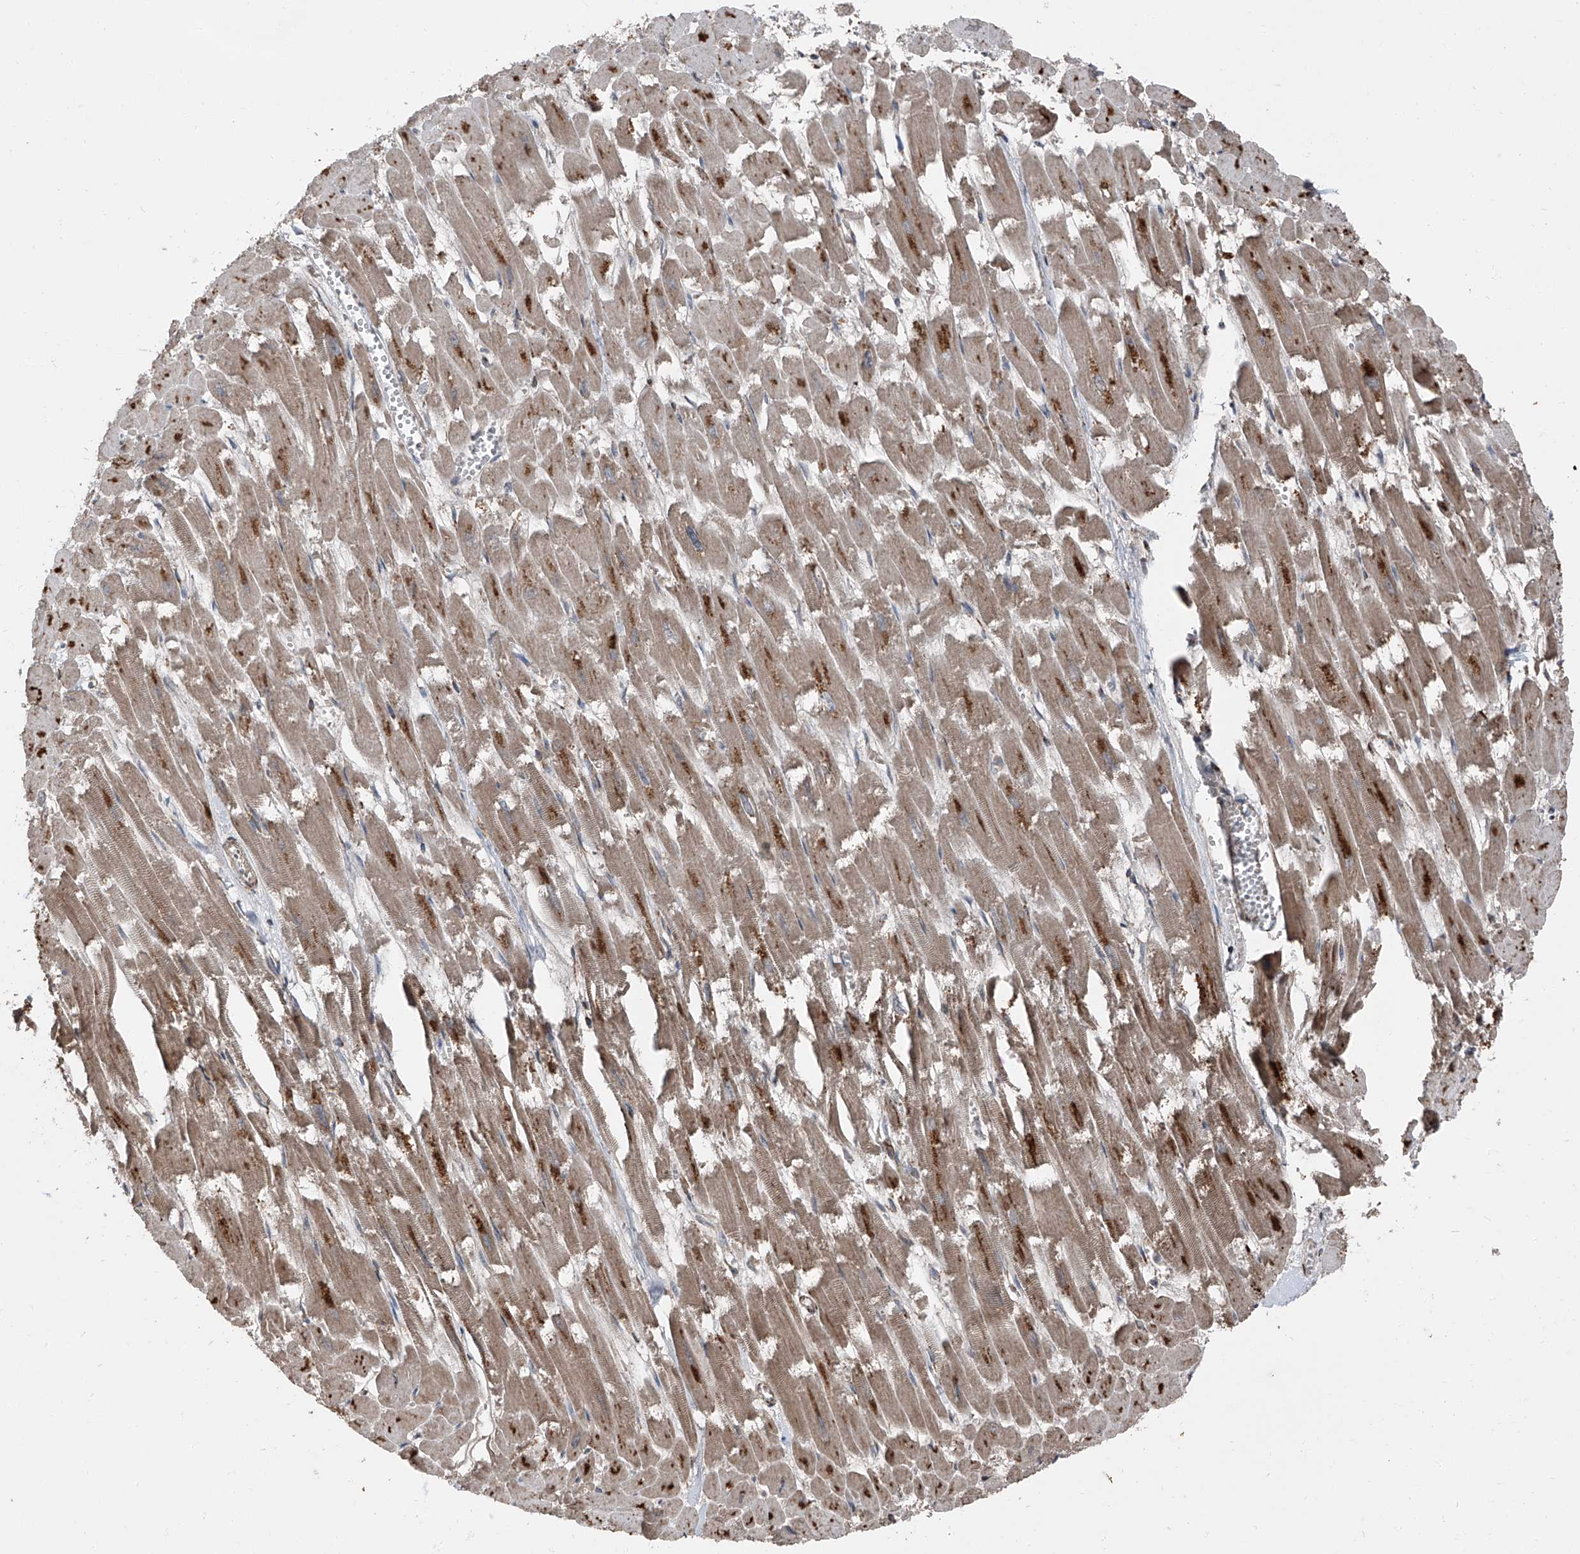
{"staining": {"intensity": "weak", "quantity": "25%-75%", "location": "cytoplasmic/membranous"}, "tissue": "heart muscle", "cell_type": "Cardiomyocytes", "image_type": "normal", "snomed": [{"axis": "morphology", "description": "Normal tissue, NOS"}, {"axis": "topography", "description": "Heart"}], "caption": "Brown immunohistochemical staining in benign heart muscle reveals weak cytoplasmic/membranous expression in approximately 25%-75% of cardiomyocytes.", "gene": "LIMK1", "patient": {"sex": "male", "age": 54}}